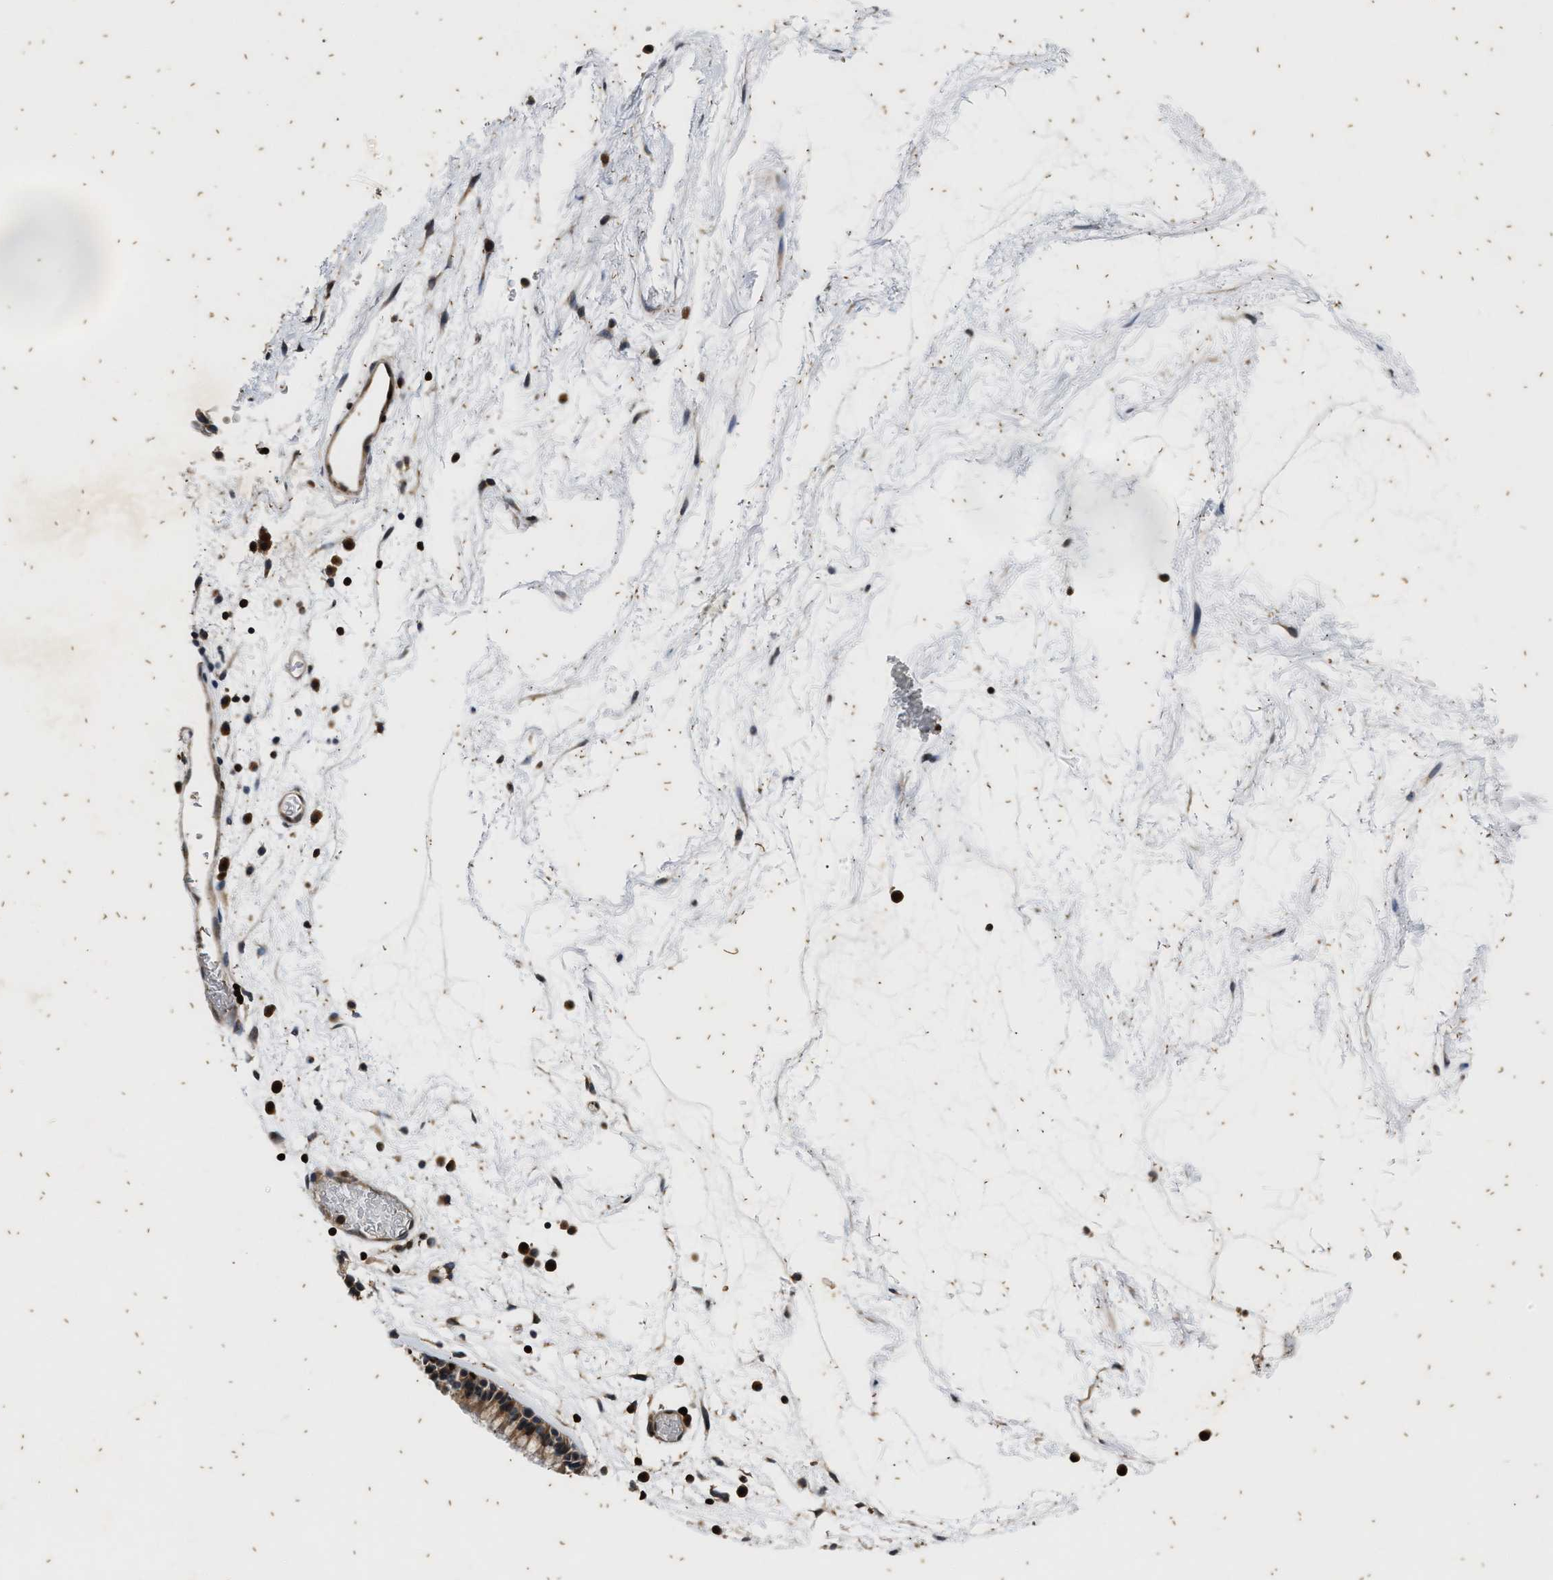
{"staining": {"intensity": "weak", "quantity": ">75%", "location": "cytoplasmic/membranous"}, "tissue": "nasopharynx", "cell_type": "Respiratory epithelial cells", "image_type": "normal", "snomed": [{"axis": "morphology", "description": "Normal tissue, NOS"}, {"axis": "morphology", "description": "Inflammation, NOS"}, {"axis": "topography", "description": "Nasopharynx"}], "caption": "Immunohistochemistry (IHC) (DAB) staining of benign human nasopharynx exhibits weak cytoplasmic/membranous protein staining in about >75% of respiratory epithelial cells.", "gene": "PTPN7", "patient": {"sex": "male", "age": 48}}